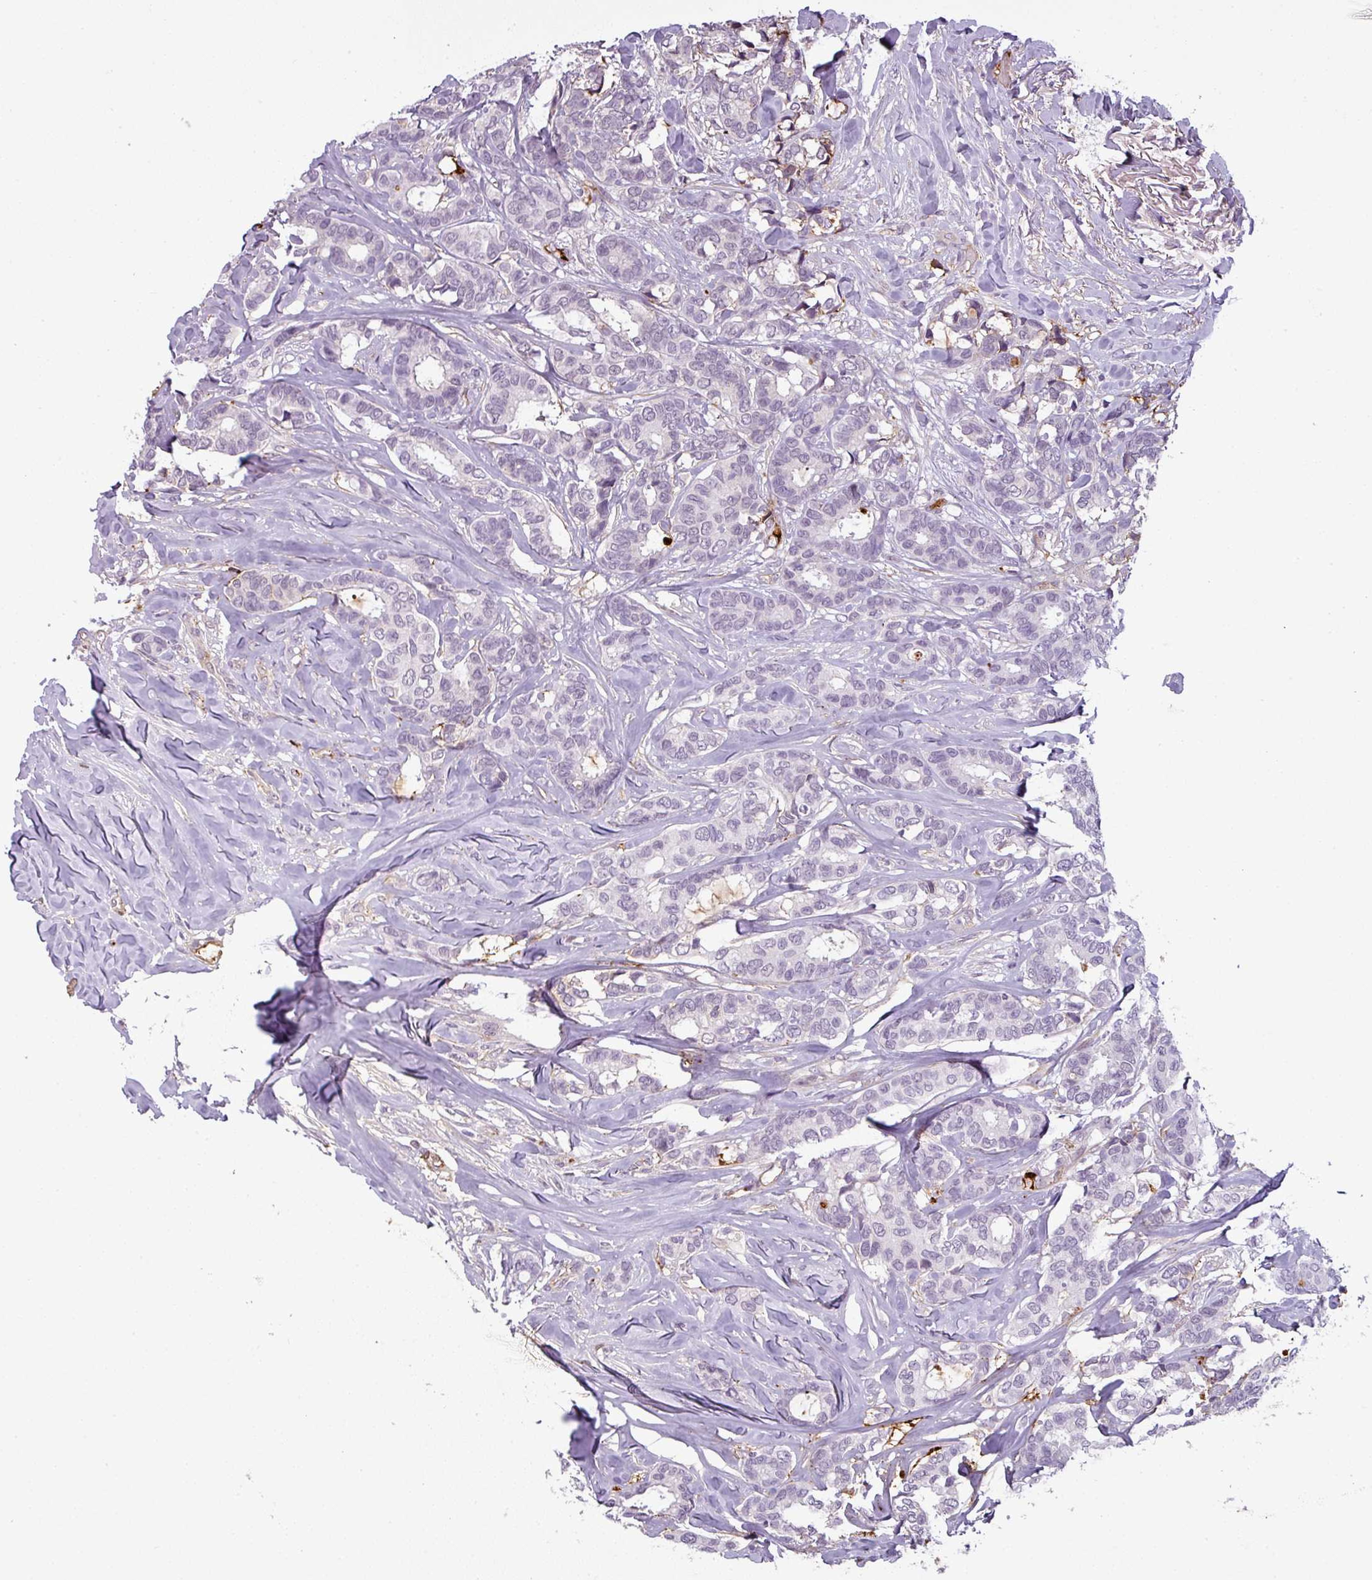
{"staining": {"intensity": "negative", "quantity": "none", "location": "none"}, "tissue": "breast cancer", "cell_type": "Tumor cells", "image_type": "cancer", "snomed": [{"axis": "morphology", "description": "Duct carcinoma"}, {"axis": "topography", "description": "Breast"}], "caption": "Immunohistochemical staining of breast intraductal carcinoma displays no significant positivity in tumor cells. (Brightfield microscopy of DAB (3,3'-diaminobenzidine) immunohistochemistry (IHC) at high magnification).", "gene": "APOC1", "patient": {"sex": "female", "age": 87}}